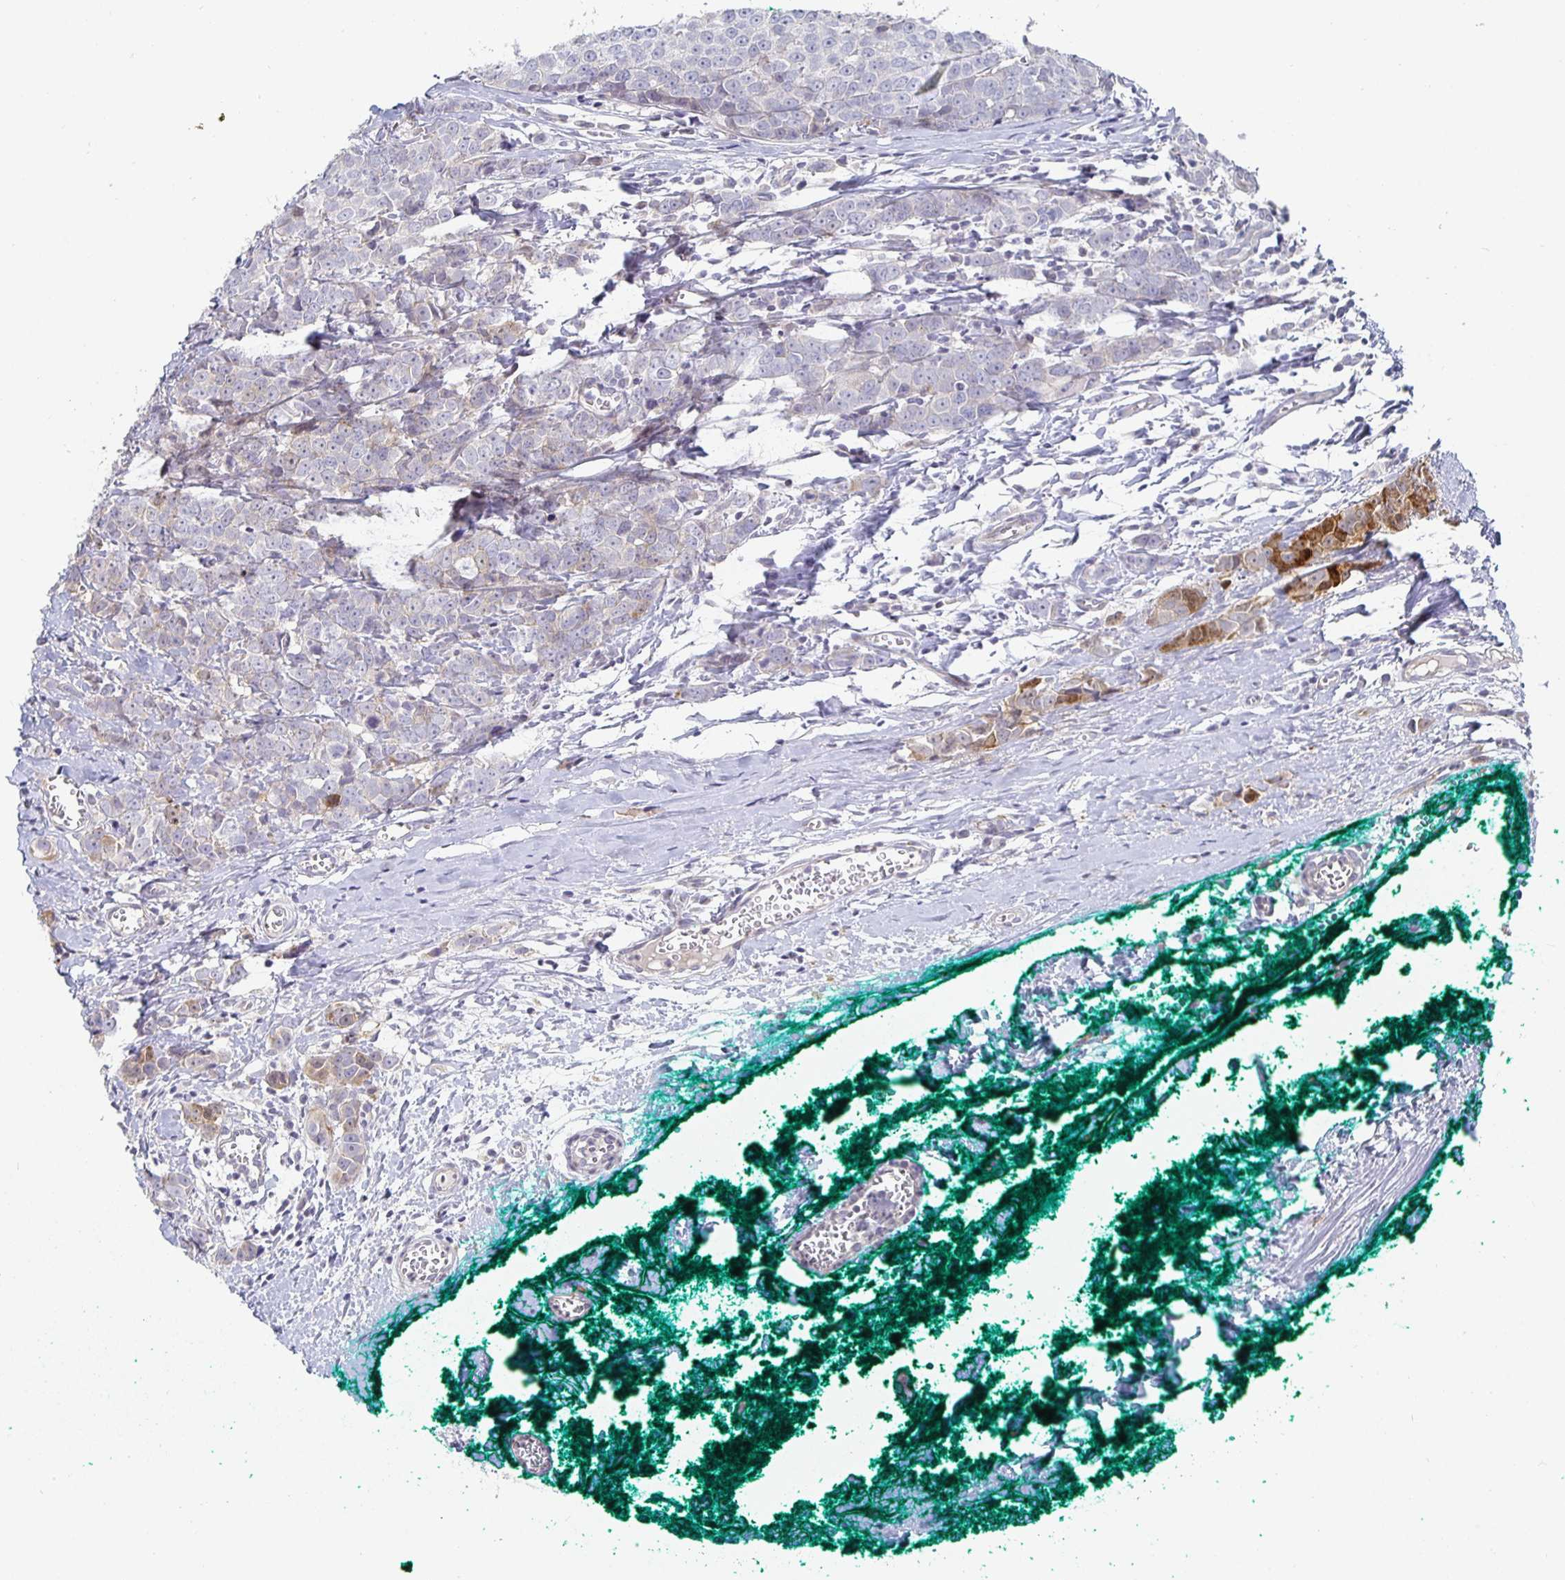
{"staining": {"intensity": "negative", "quantity": "none", "location": "none"}, "tissue": "breast cancer", "cell_type": "Tumor cells", "image_type": "cancer", "snomed": [{"axis": "morphology", "description": "Duct carcinoma"}, {"axis": "topography", "description": "Breast"}], "caption": "Immunohistochemical staining of human breast cancer (intraductal carcinoma) exhibits no significant staining in tumor cells.", "gene": "S100G", "patient": {"sex": "female", "age": 80}}